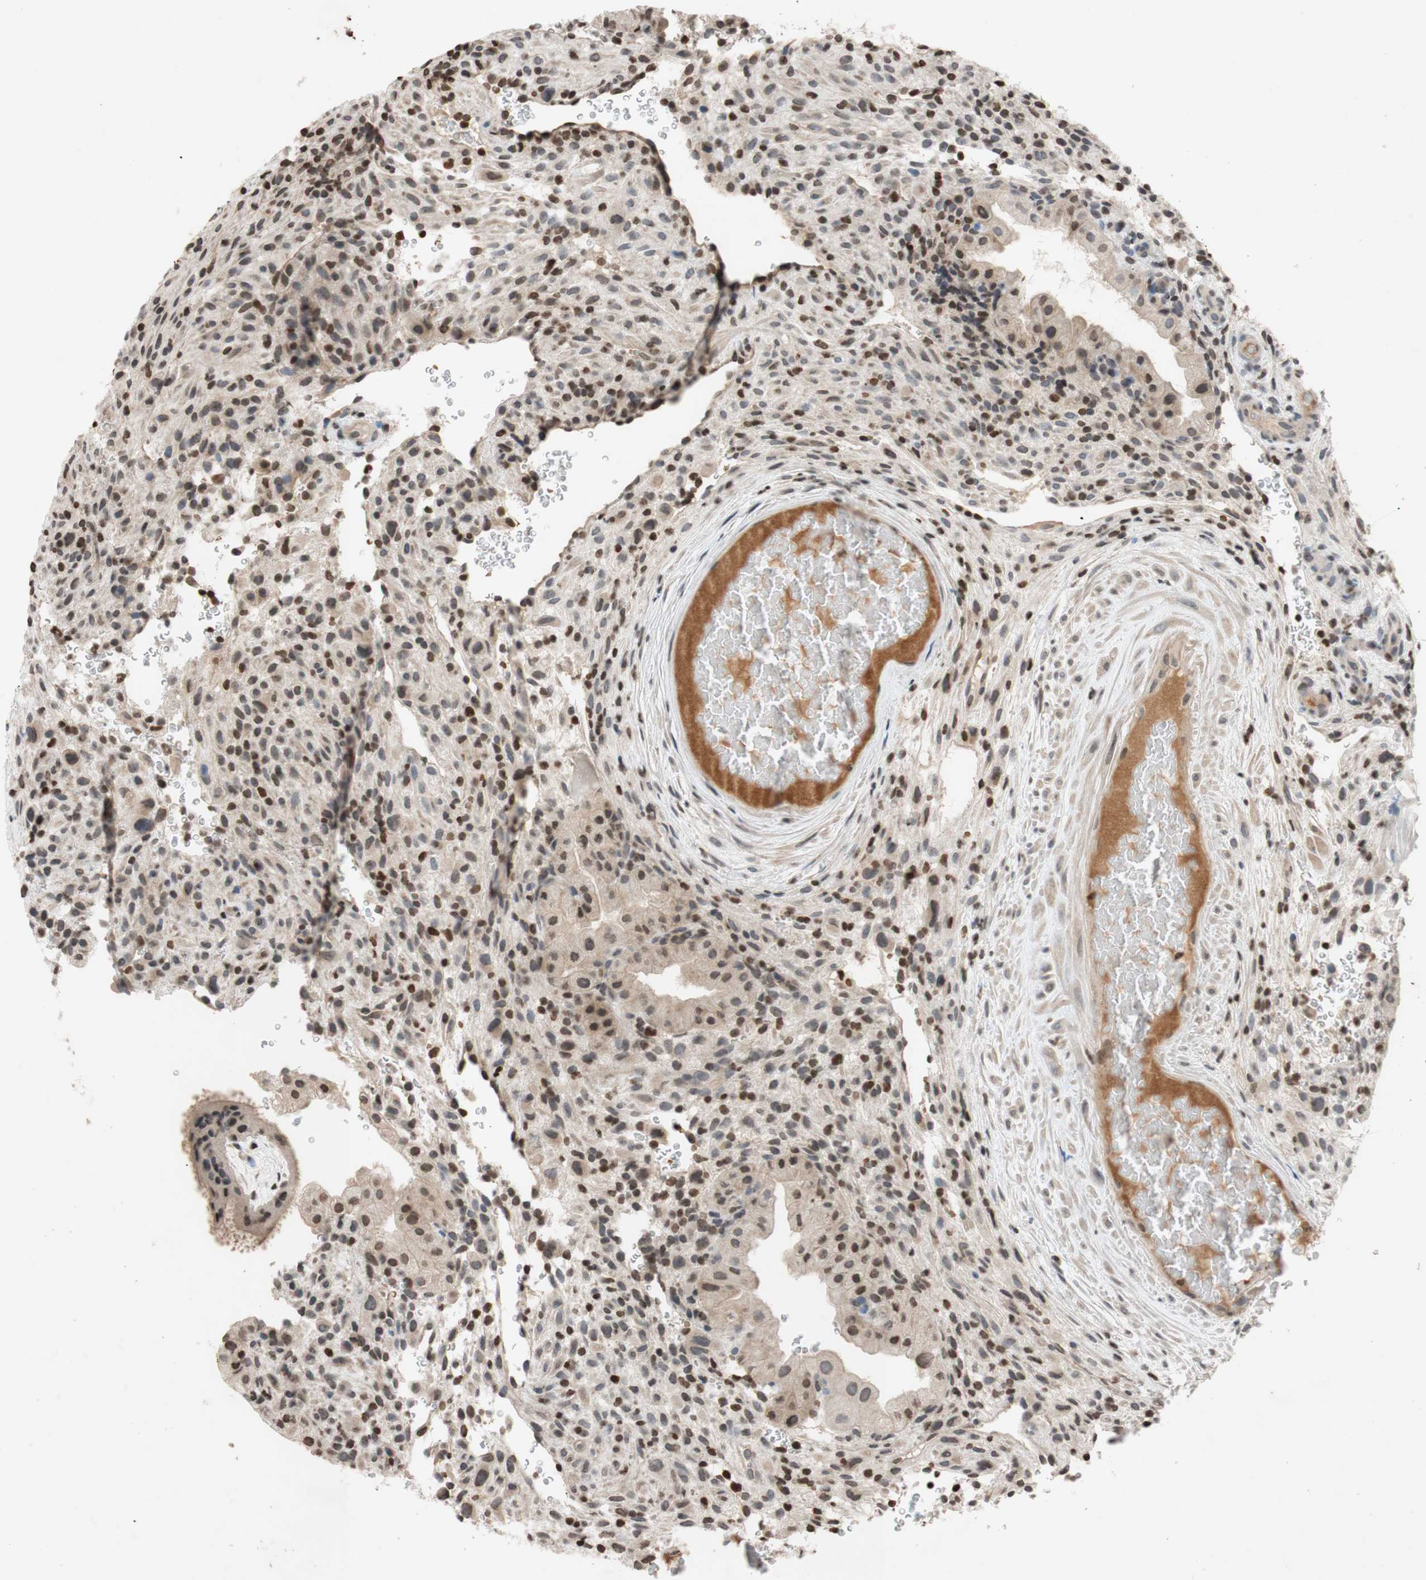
{"staining": {"intensity": "moderate", "quantity": "25%-75%", "location": "nuclear"}, "tissue": "placenta", "cell_type": "Trophoblastic cells", "image_type": "normal", "snomed": [{"axis": "morphology", "description": "Normal tissue, NOS"}, {"axis": "topography", "description": "Placenta"}], "caption": "This photomicrograph exhibits IHC staining of normal placenta, with medium moderate nuclear expression in approximately 25%-75% of trophoblastic cells.", "gene": "MCM6", "patient": {"sex": "female", "age": 19}}